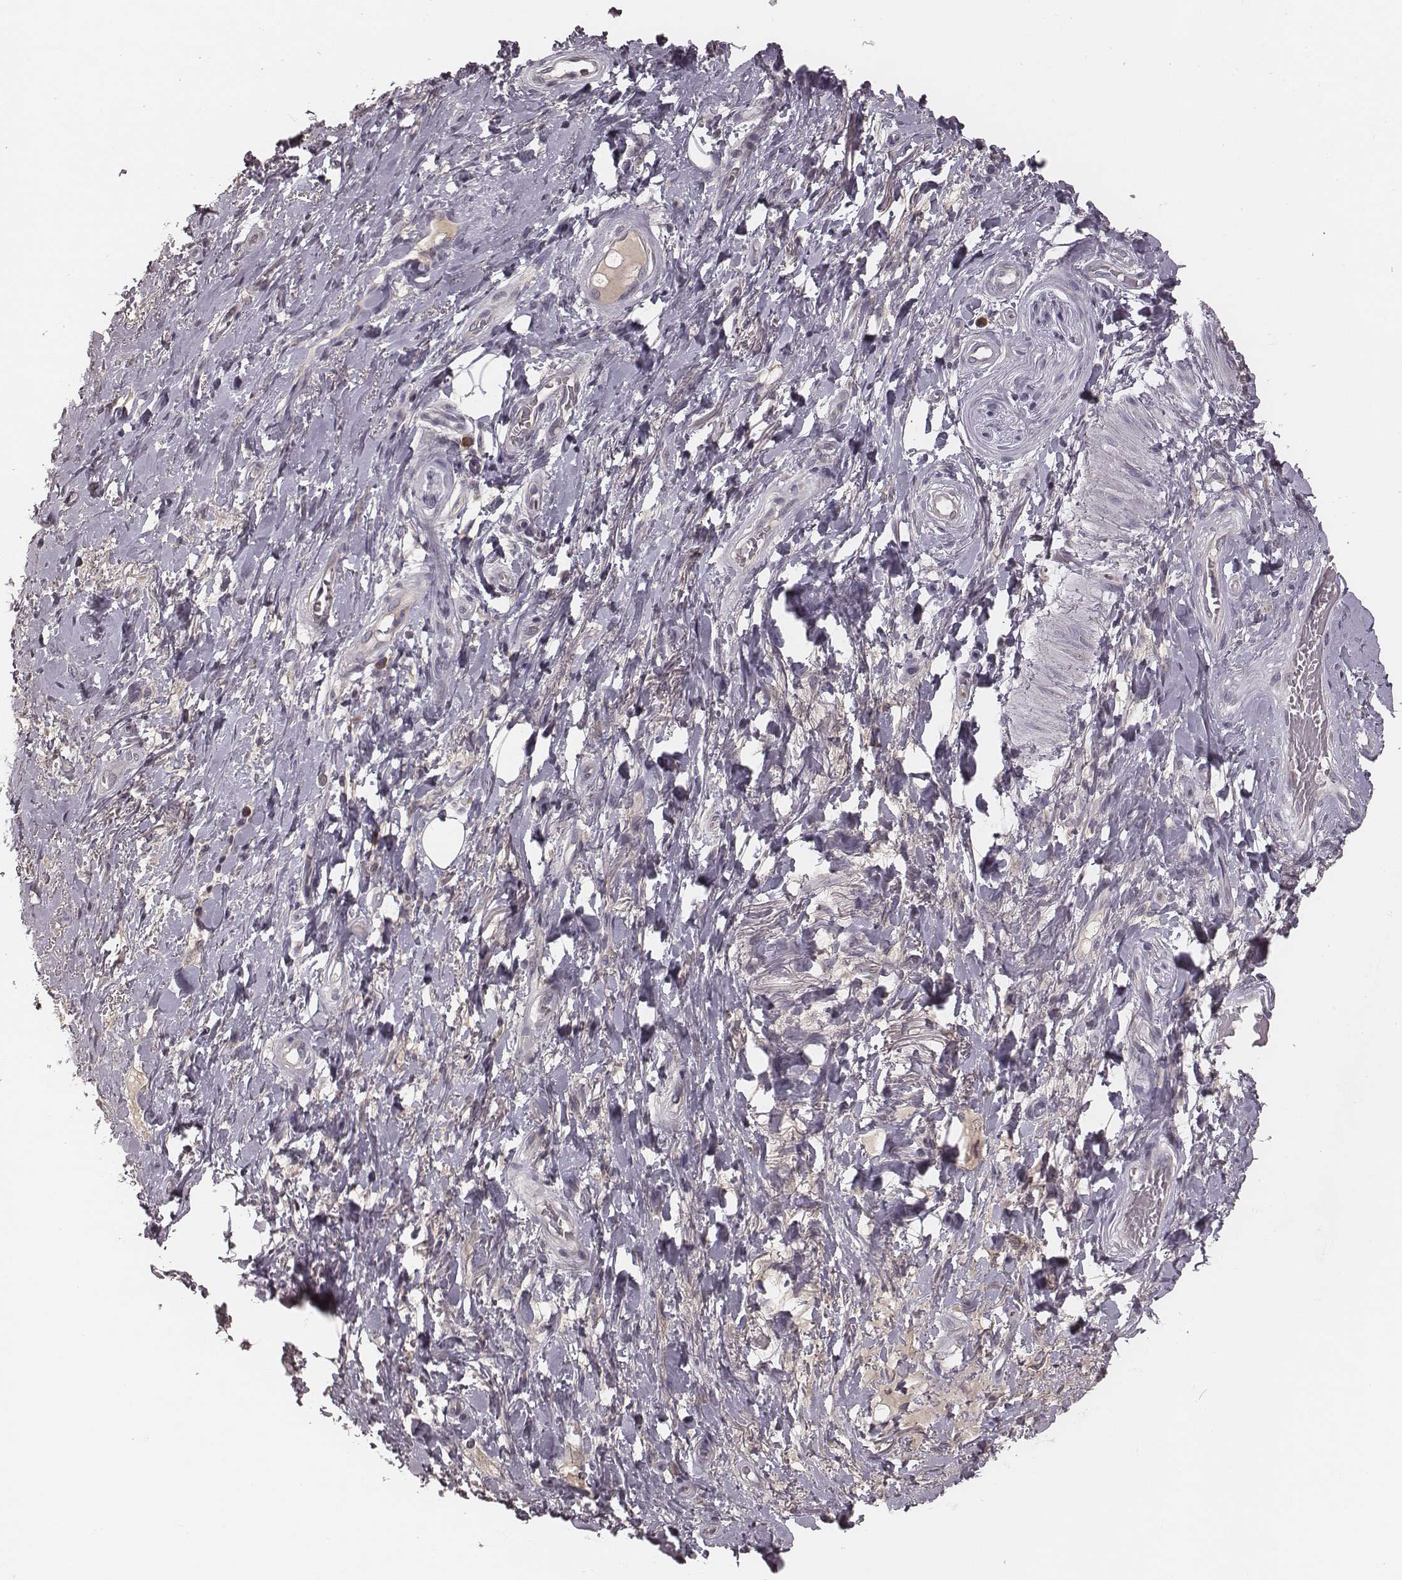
{"staining": {"intensity": "negative", "quantity": "none", "location": "none"}, "tissue": "adipose tissue", "cell_type": "Adipocytes", "image_type": "normal", "snomed": [{"axis": "morphology", "description": "Normal tissue, NOS"}, {"axis": "topography", "description": "Anal"}, {"axis": "topography", "description": "Peripheral nerve tissue"}], "caption": "Adipocytes show no significant protein staining in unremarkable adipose tissue. (DAB IHC, high magnification).", "gene": "P2RX5", "patient": {"sex": "male", "age": 53}}